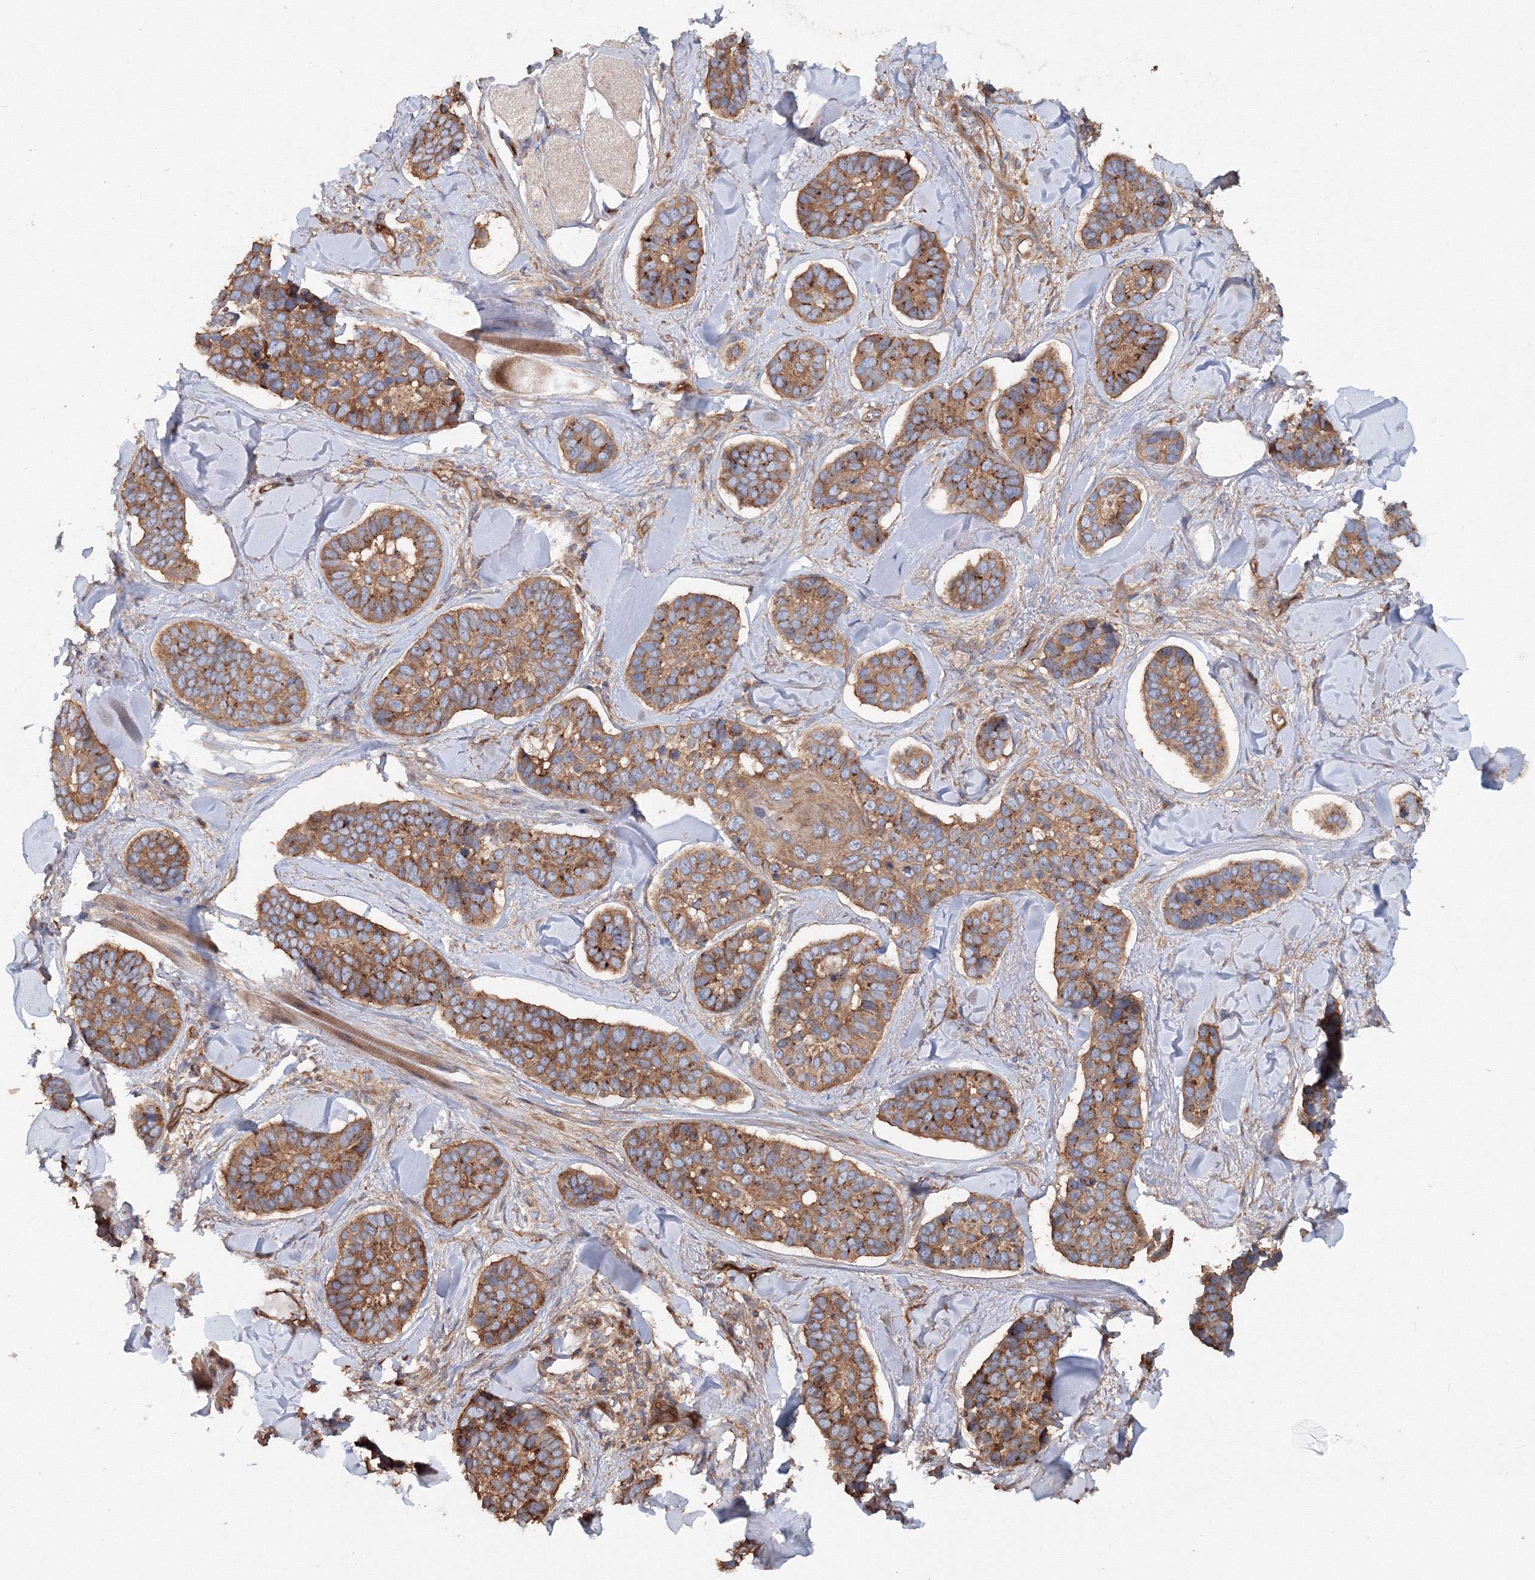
{"staining": {"intensity": "moderate", "quantity": ">75%", "location": "cytoplasmic/membranous"}, "tissue": "skin cancer", "cell_type": "Tumor cells", "image_type": "cancer", "snomed": [{"axis": "morphology", "description": "Basal cell carcinoma"}, {"axis": "topography", "description": "Skin"}], "caption": "Skin cancer tissue demonstrates moderate cytoplasmic/membranous positivity in approximately >75% of tumor cells", "gene": "EXOC1", "patient": {"sex": "male", "age": 62}}